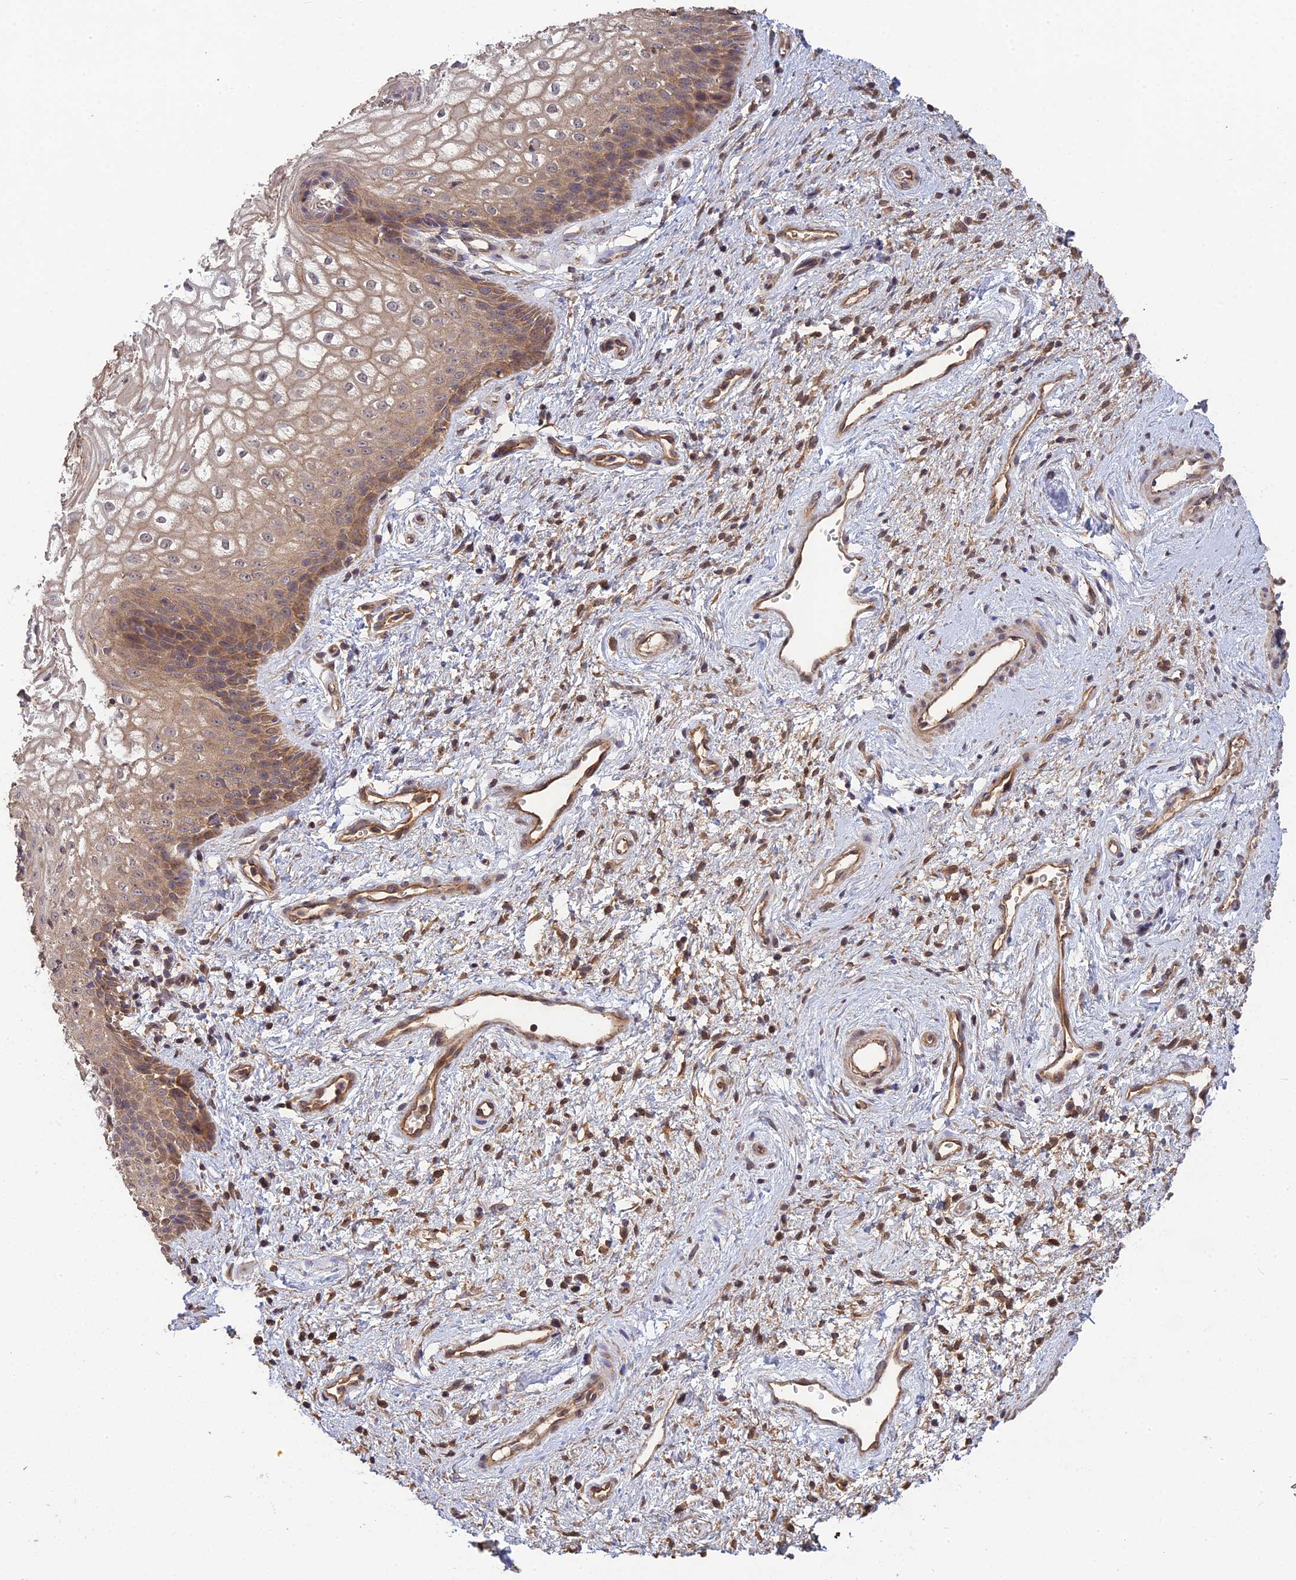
{"staining": {"intensity": "moderate", "quantity": ">75%", "location": "cytoplasmic/membranous"}, "tissue": "vagina", "cell_type": "Squamous epithelial cells", "image_type": "normal", "snomed": [{"axis": "morphology", "description": "Normal tissue, NOS"}, {"axis": "topography", "description": "Vagina"}], "caption": "The immunohistochemical stain labels moderate cytoplasmic/membranous positivity in squamous epithelial cells of benign vagina. (DAB (3,3'-diaminobenzidine) IHC with brightfield microscopy, high magnification).", "gene": "ARHGAP40", "patient": {"sex": "female", "age": 34}}